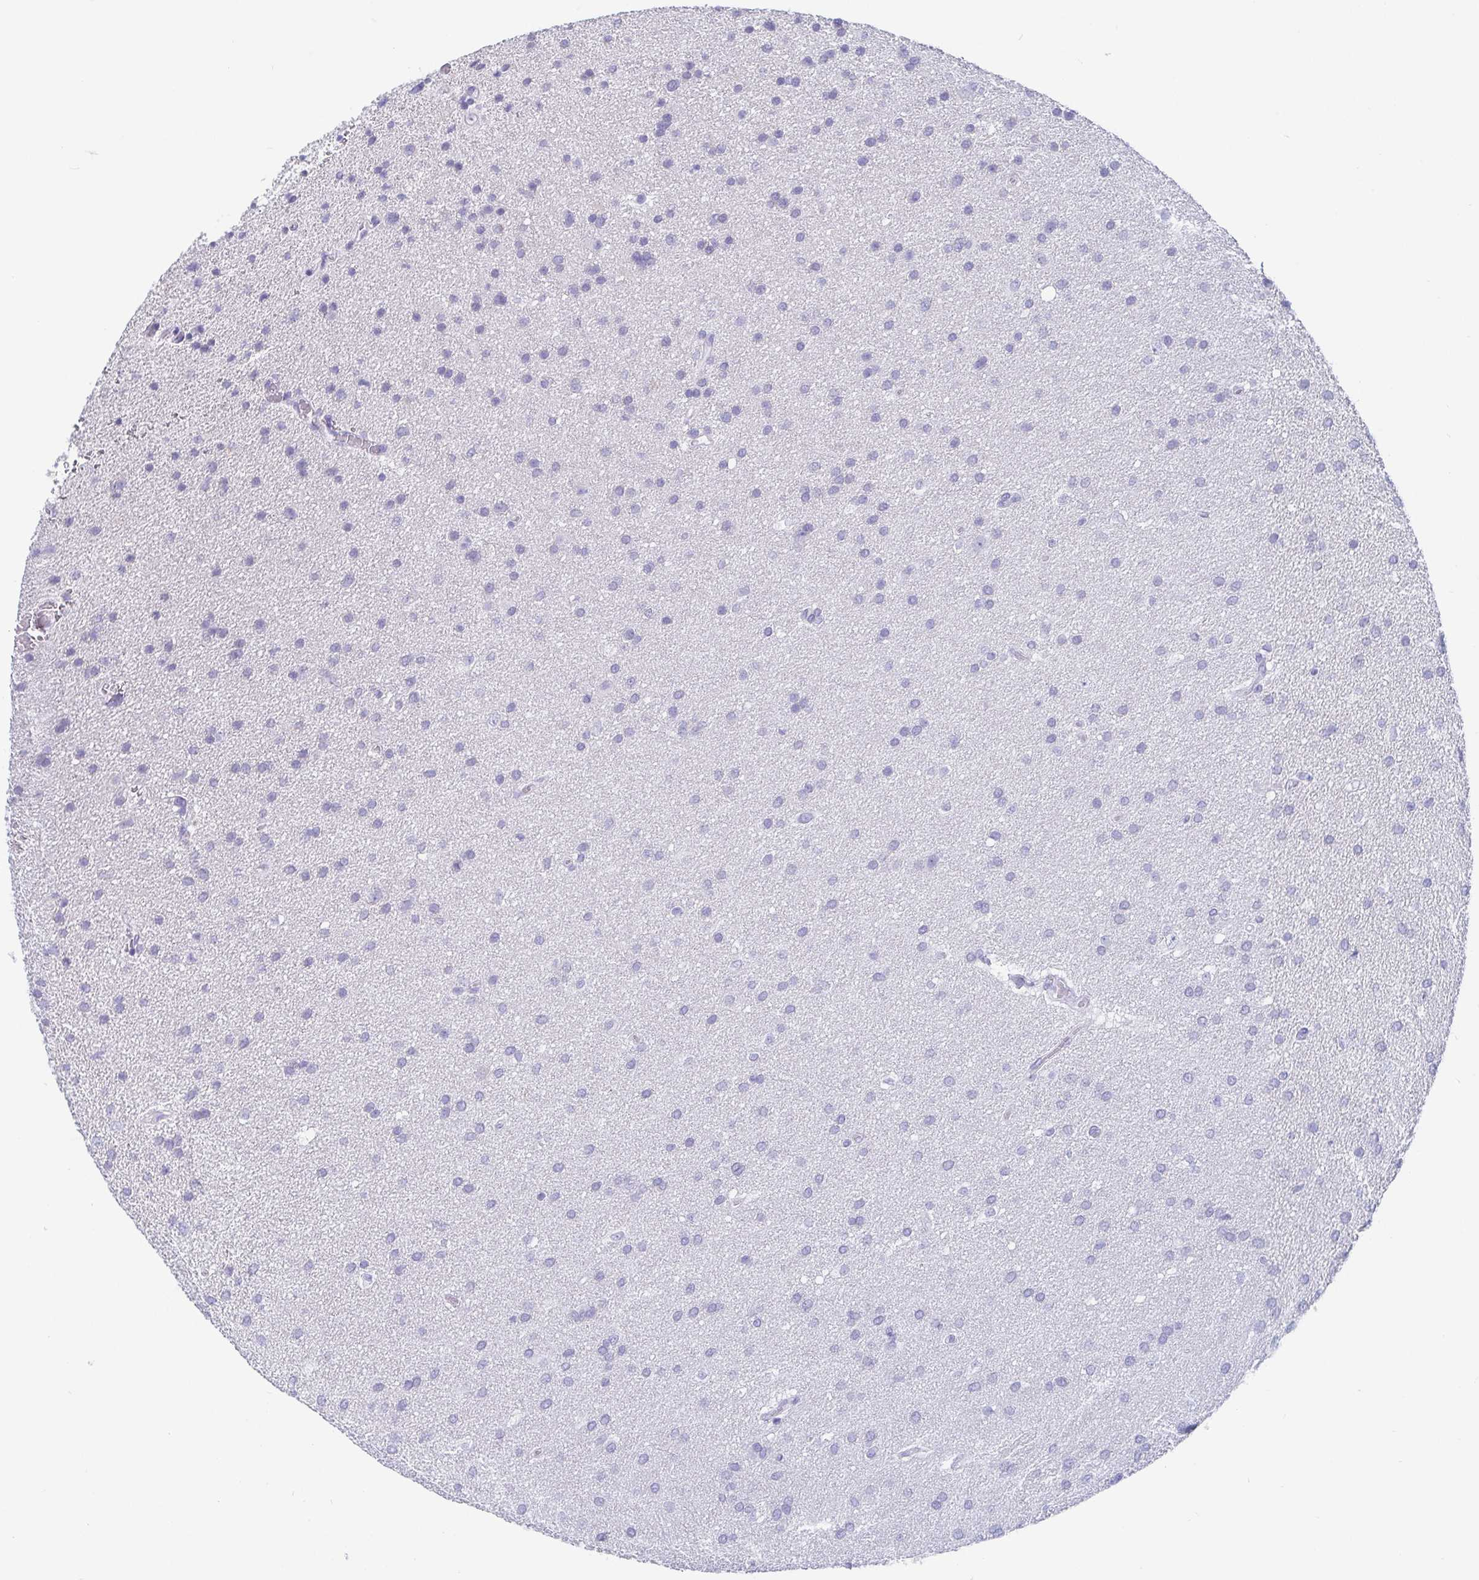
{"staining": {"intensity": "negative", "quantity": "none", "location": "none"}, "tissue": "glioma", "cell_type": "Tumor cells", "image_type": "cancer", "snomed": [{"axis": "morphology", "description": "Glioma, malignant, Low grade"}, {"axis": "topography", "description": "Brain"}], "caption": "Tumor cells are negative for brown protein staining in malignant low-grade glioma.", "gene": "IDH1", "patient": {"sex": "female", "age": 54}}